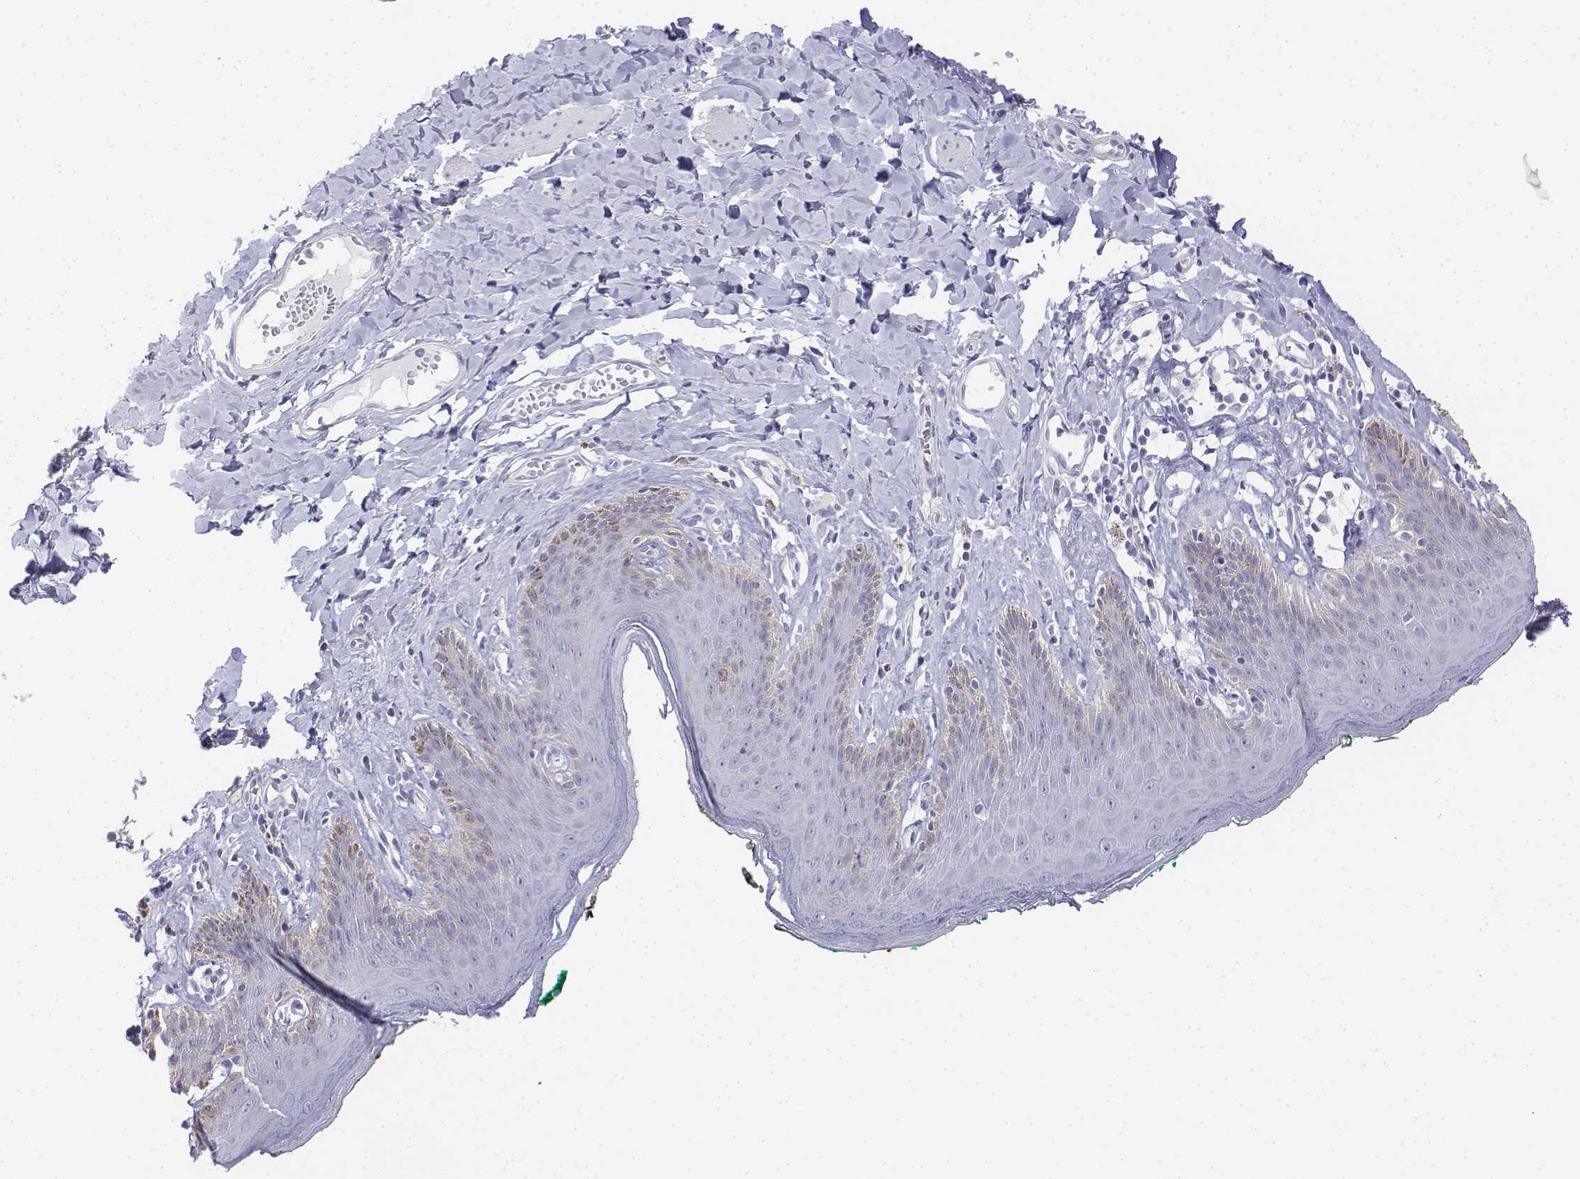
{"staining": {"intensity": "negative", "quantity": "none", "location": "none"}, "tissue": "skin", "cell_type": "Epidermal cells", "image_type": "normal", "snomed": [{"axis": "morphology", "description": "Normal tissue, NOS"}, {"axis": "topography", "description": "Vulva"}, {"axis": "topography", "description": "Peripheral nerve tissue"}], "caption": "Micrograph shows no protein staining in epidermal cells of normal skin.", "gene": "LGSN", "patient": {"sex": "female", "age": 66}}